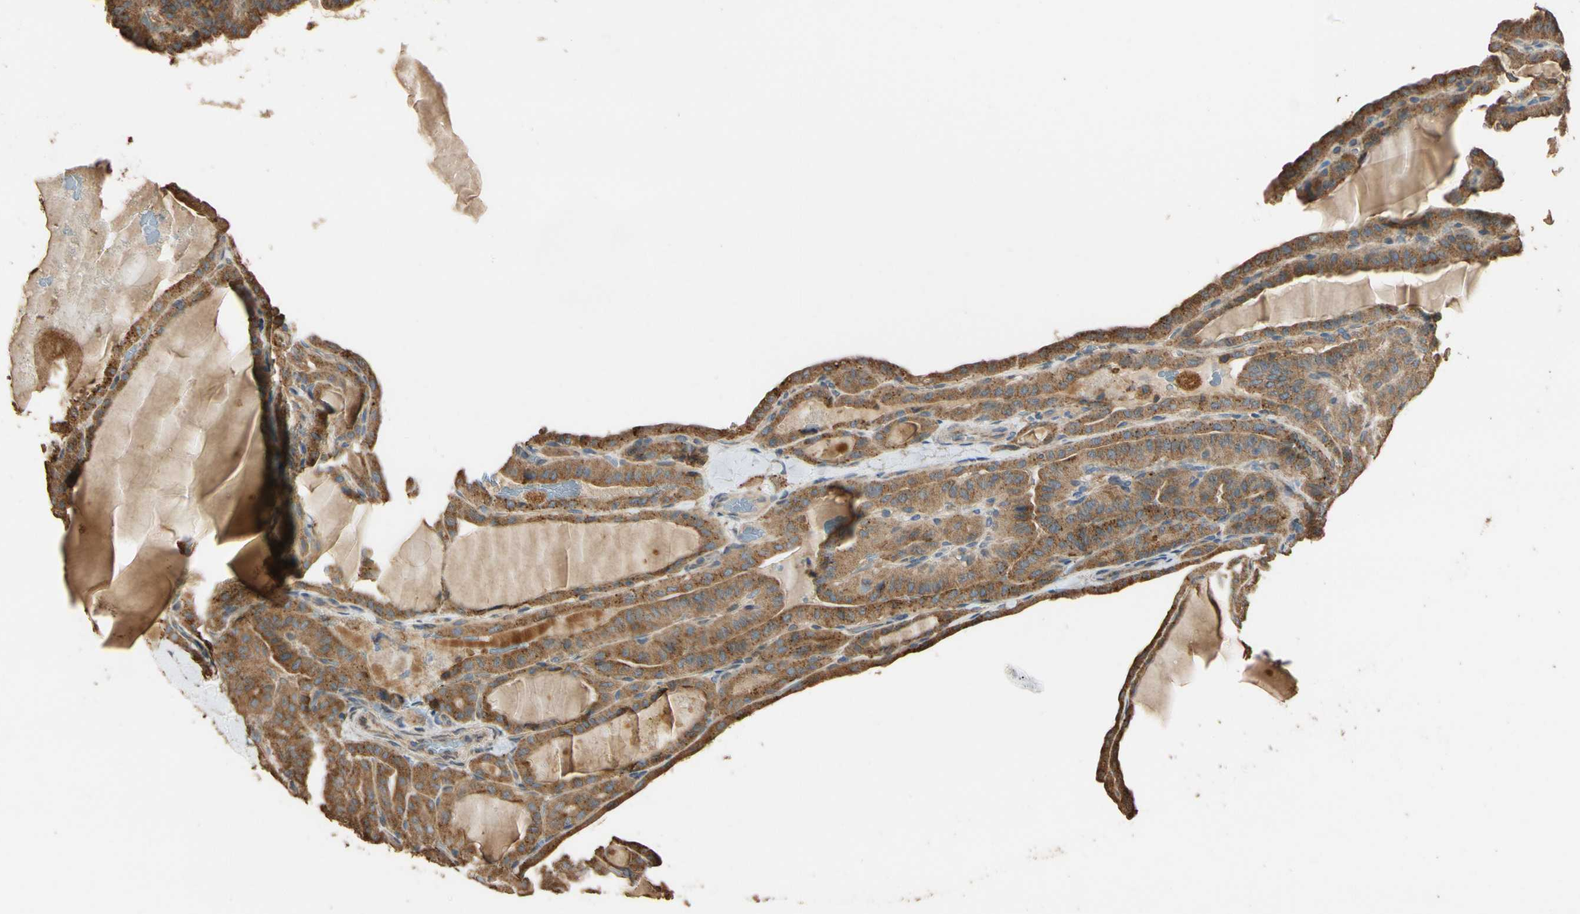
{"staining": {"intensity": "strong", "quantity": ">75%", "location": "cytoplasmic/membranous"}, "tissue": "thyroid cancer", "cell_type": "Tumor cells", "image_type": "cancer", "snomed": [{"axis": "morphology", "description": "Papillary adenocarcinoma, NOS"}, {"axis": "topography", "description": "Thyroid gland"}], "caption": "High-power microscopy captured an IHC photomicrograph of thyroid cancer (papillary adenocarcinoma), revealing strong cytoplasmic/membranous positivity in about >75% of tumor cells. Immunohistochemistry stains the protein in brown and the nuclei are stained blue.", "gene": "STX18", "patient": {"sex": "male", "age": 77}}